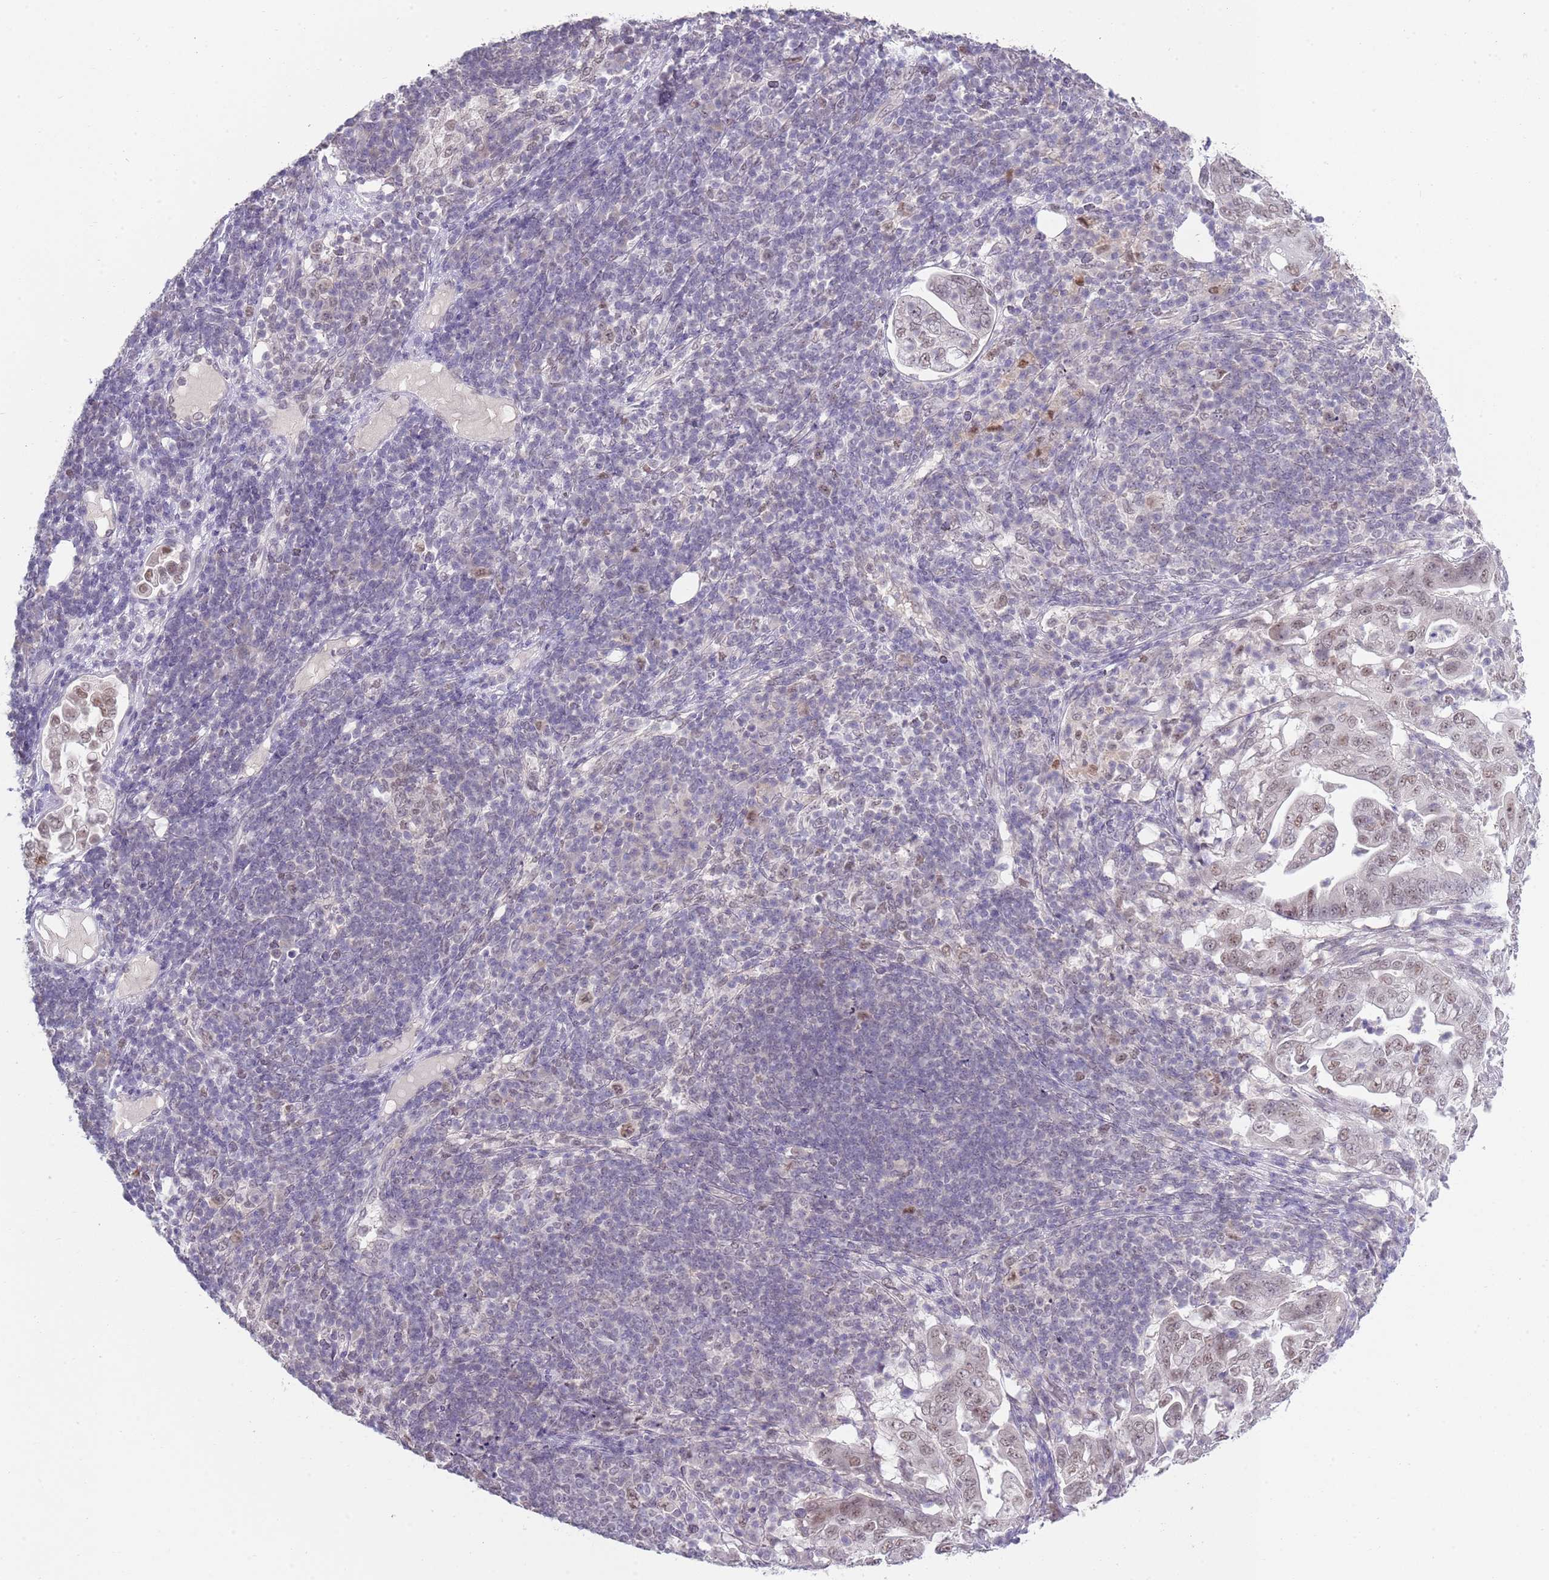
{"staining": {"intensity": "weak", "quantity": "25%-75%", "location": "nuclear"}, "tissue": "pancreatic cancer", "cell_type": "Tumor cells", "image_type": "cancer", "snomed": [{"axis": "morphology", "description": "Normal tissue, NOS"}, {"axis": "morphology", "description": "Adenocarcinoma, NOS"}, {"axis": "topography", "description": "Lymph node"}, {"axis": "topography", "description": "Pancreas"}], "caption": "An immunohistochemistry (IHC) histopathology image of neoplastic tissue is shown. Protein staining in brown highlights weak nuclear positivity in pancreatic adenocarcinoma within tumor cells.", "gene": "SEPHS2", "patient": {"sex": "female", "age": 67}}